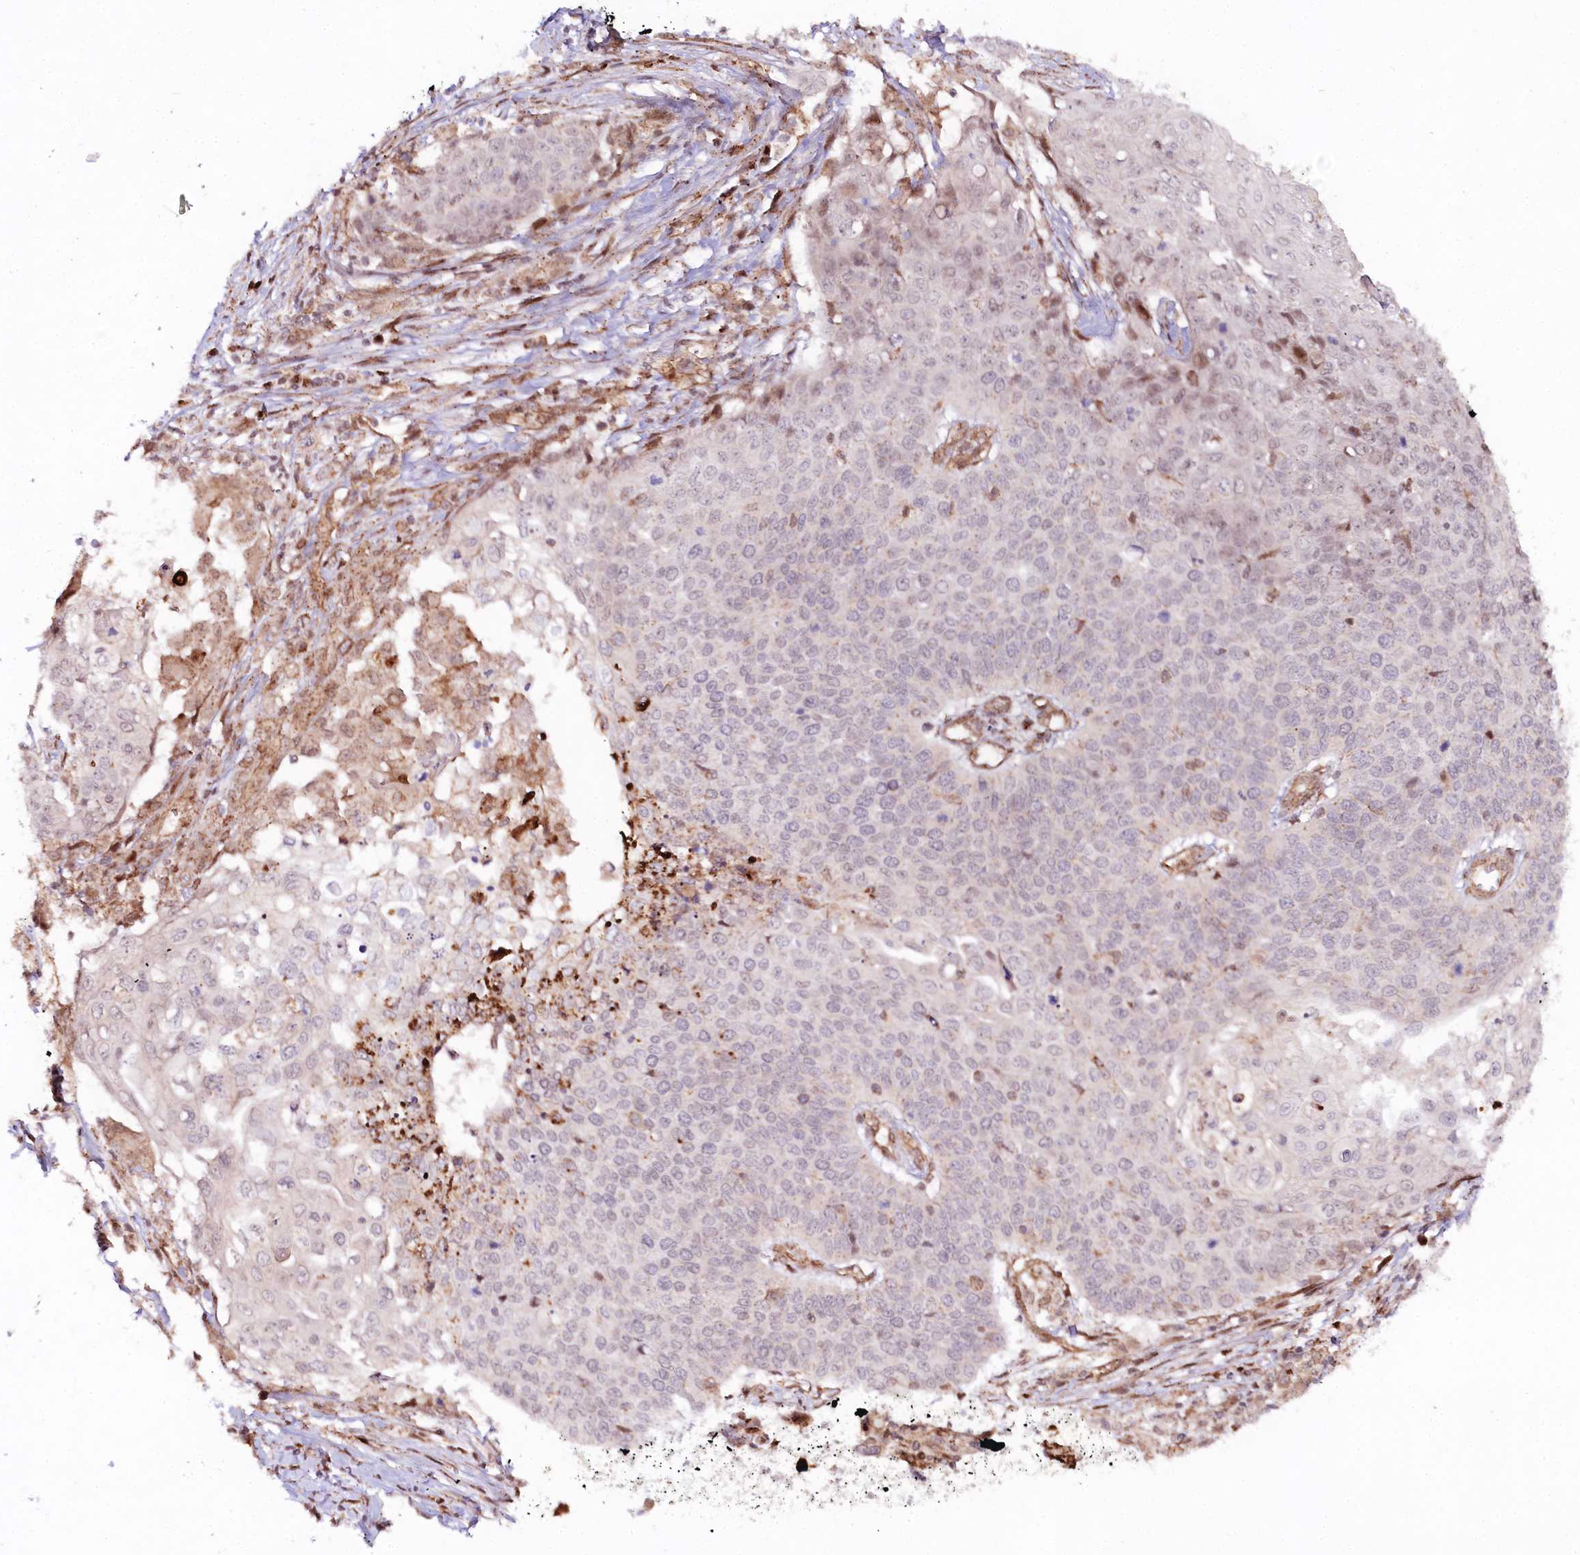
{"staining": {"intensity": "negative", "quantity": "none", "location": "none"}, "tissue": "cervical cancer", "cell_type": "Tumor cells", "image_type": "cancer", "snomed": [{"axis": "morphology", "description": "Squamous cell carcinoma, NOS"}, {"axis": "topography", "description": "Cervix"}], "caption": "High power microscopy micrograph of an immunohistochemistry (IHC) histopathology image of squamous cell carcinoma (cervical), revealing no significant staining in tumor cells. (IHC, brightfield microscopy, high magnification).", "gene": "COPG1", "patient": {"sex": "female", "age": 39}}